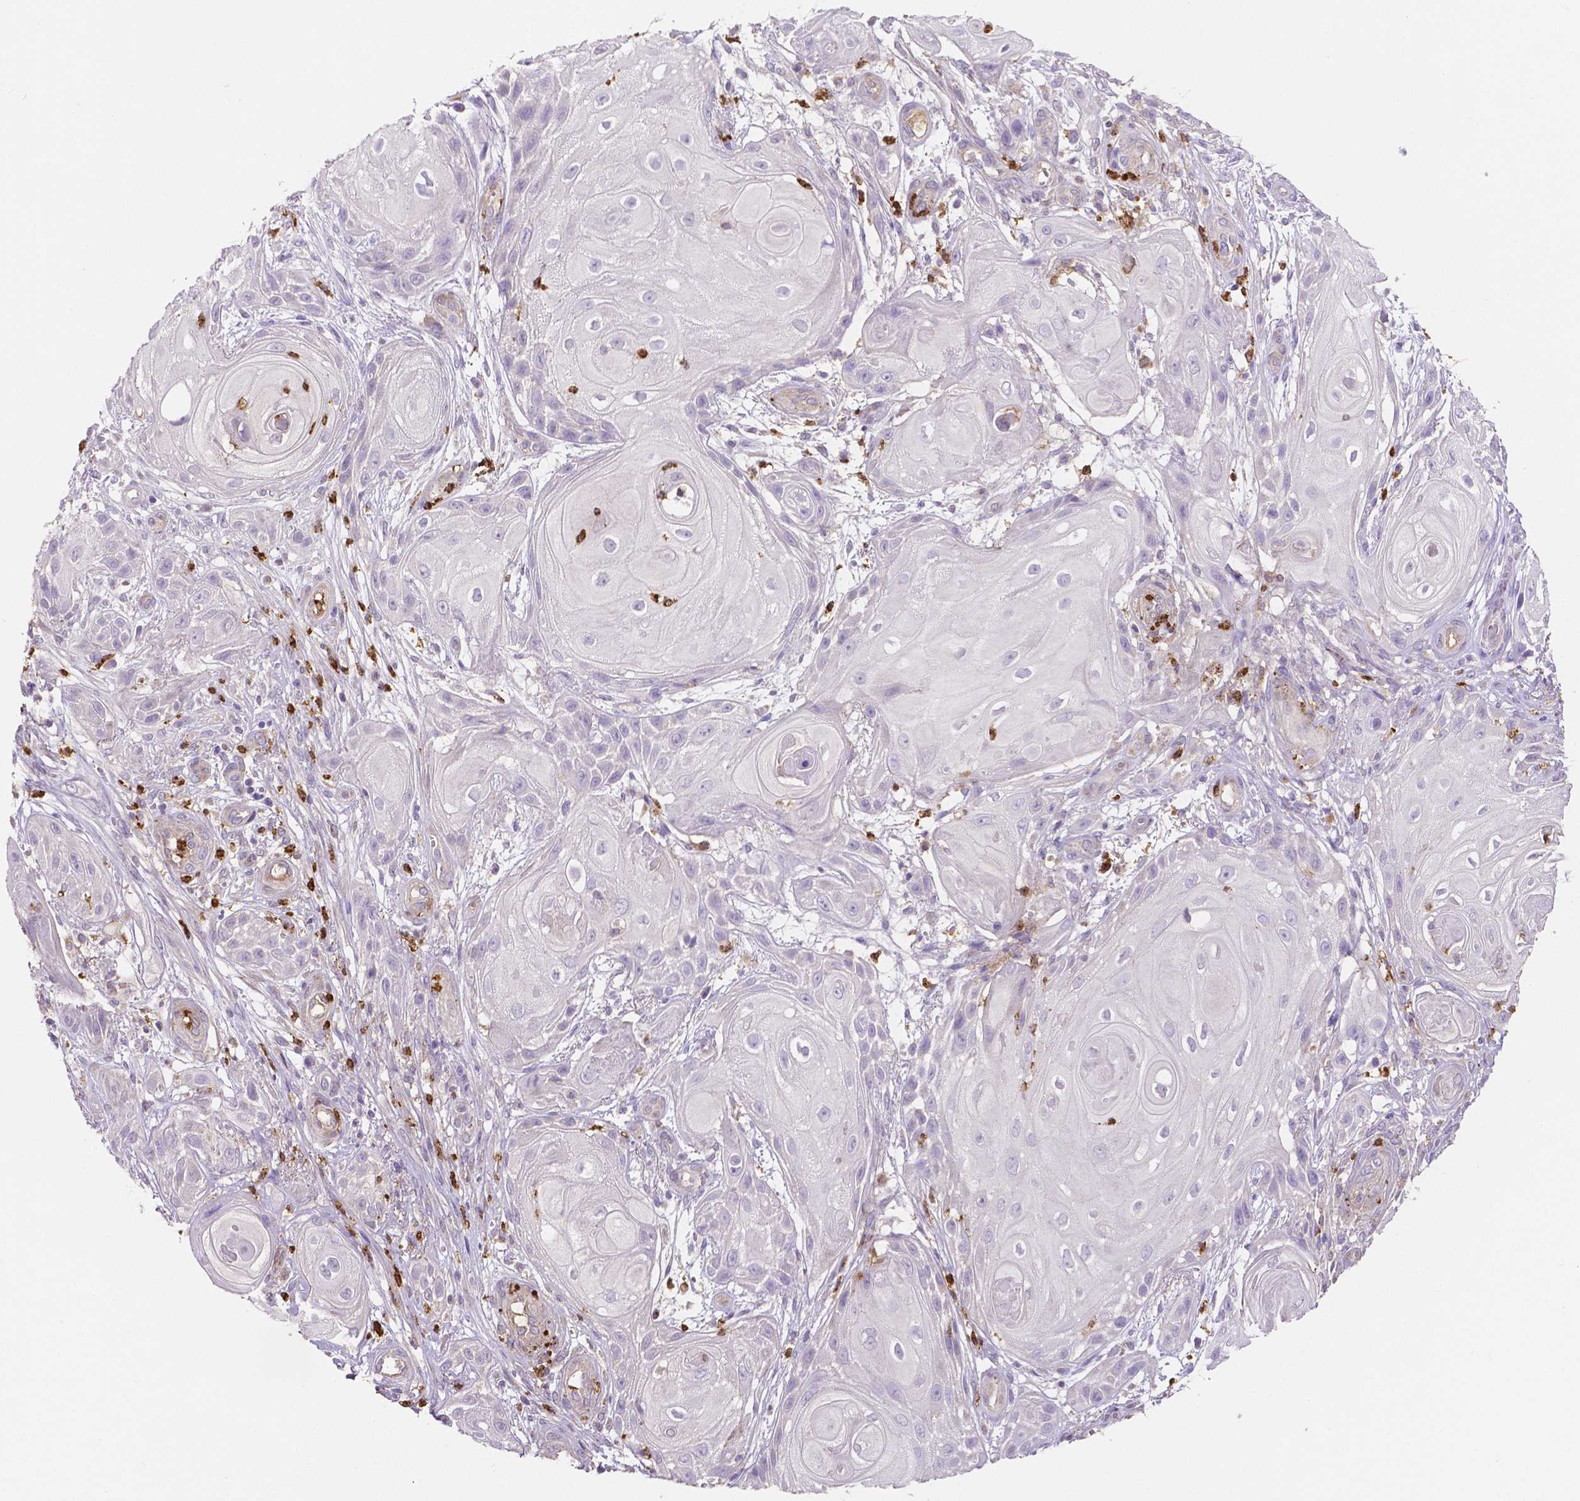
{"staining": {"intensity": "negative", "quantity": "none", "location": "none"}, "tissue": "skin cancer", "cell_type": "Tumor cells", "image_type": "cancer", "snomed": [{"axis": "morphology", "description": "Squamous cell carcinoma, NOS"}, {"axis": "topography", "description": "Skin"}], "caption": "Immunohistochemical staining of human skin cancer reveals no significant expression in tumor cells.", "gene": "MMP9", "patient": {"sex": "male", "age": 62}}